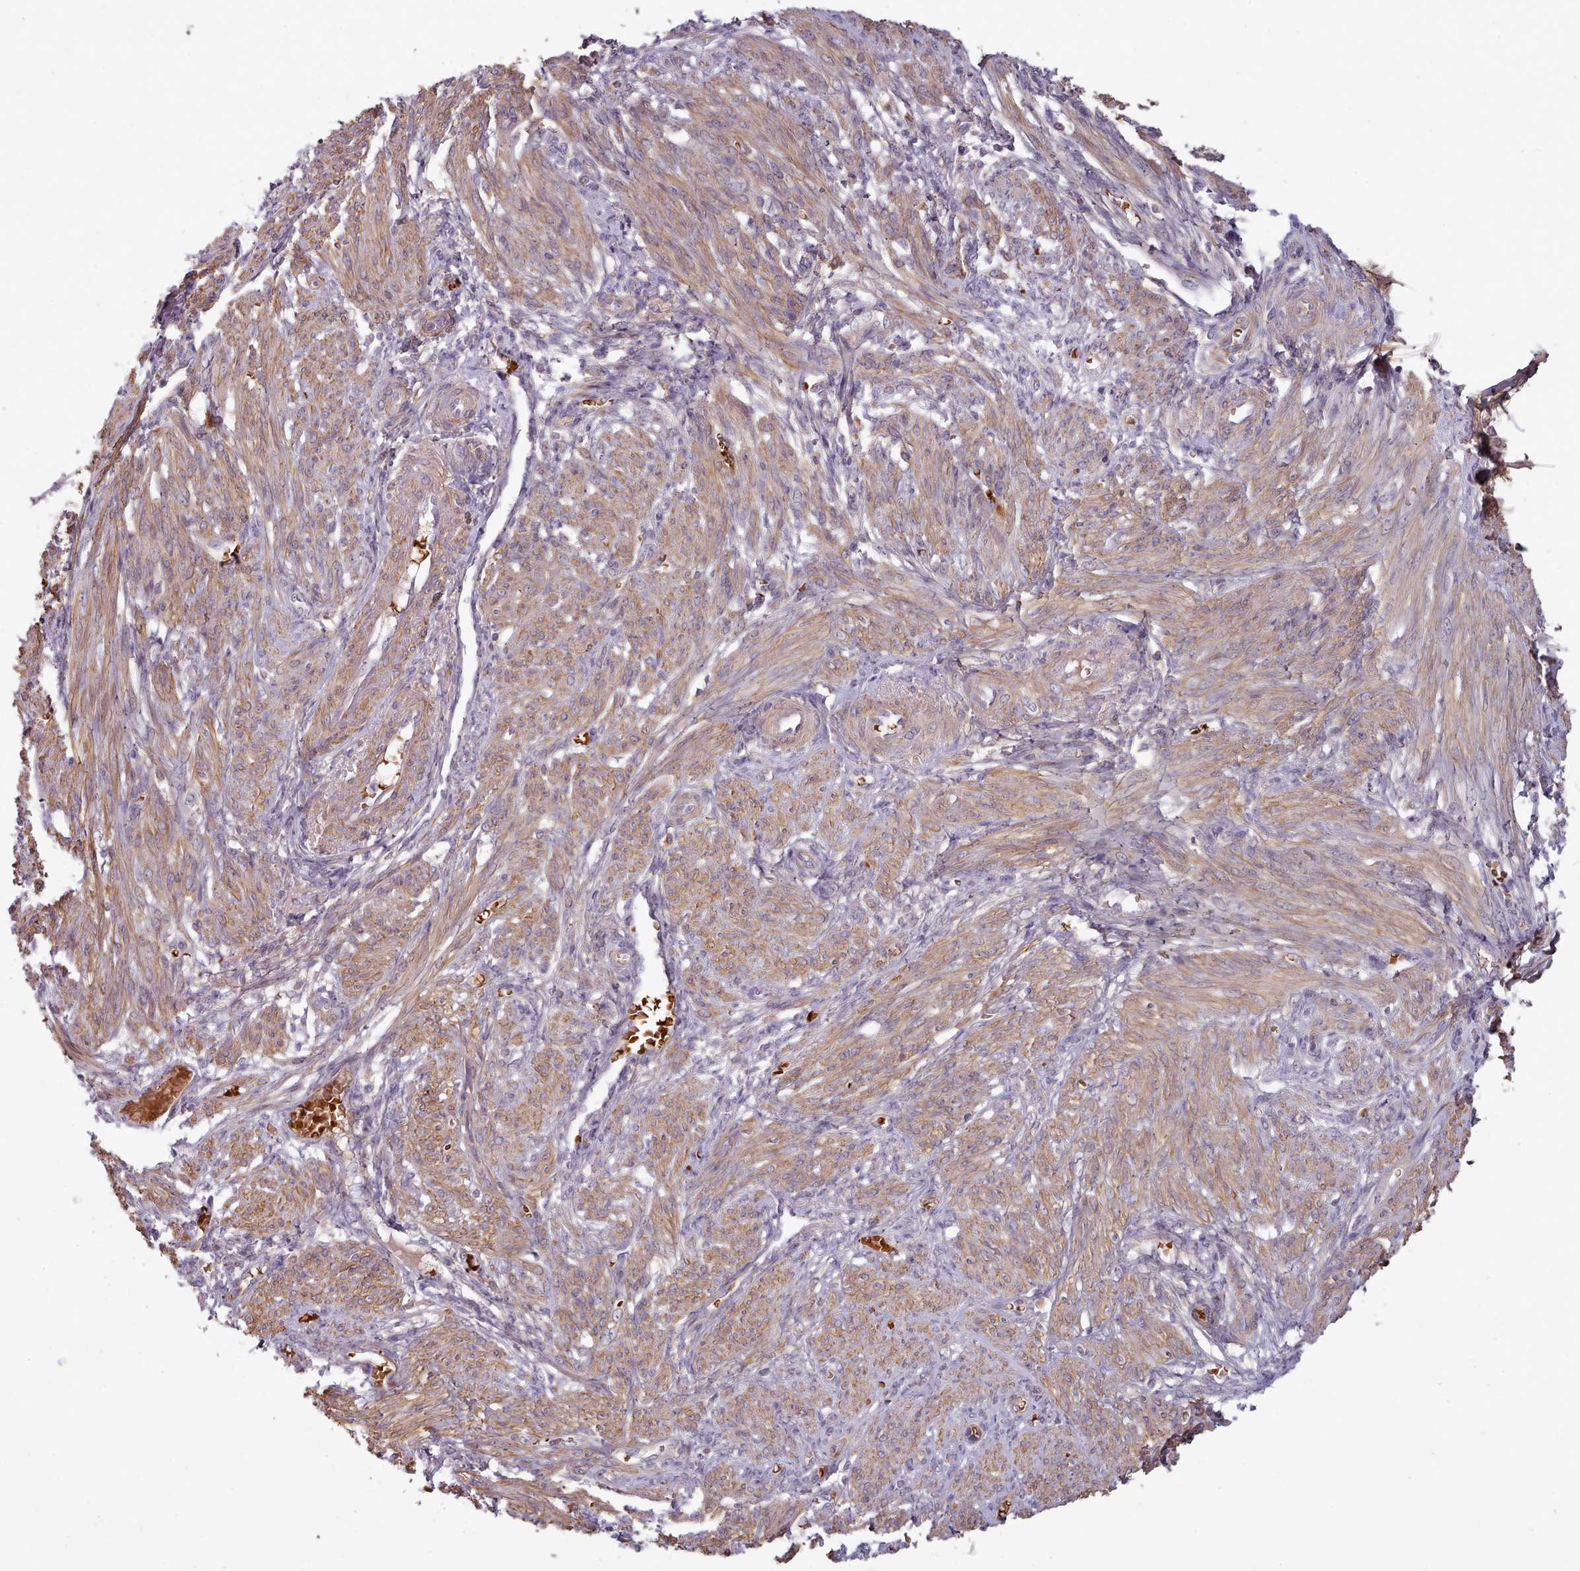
{"staining": {"intensity": "moderate", "quantity": "25%-75%", "location": "cytoplasmic/membranous"}, "tissue": "smooth muscle", "cell_type": "Smooth muscle cells", "image_type": "normal", "snomed": [{"axis": "morphology", "description": "Normal tissue, NOS"}, {"axis": "topography", "description": "Smooth muscle"}], "caption": "This photomicrograph displays immunohistochemistry staining of unremarkable human smooth muscle, with medium moderate cytoplasmic/membranous positivity in approximately 25%-75% of smooth muscle cells.", "gene": "CLNS1A", "patient": {"sex": "female", "age": 39}}